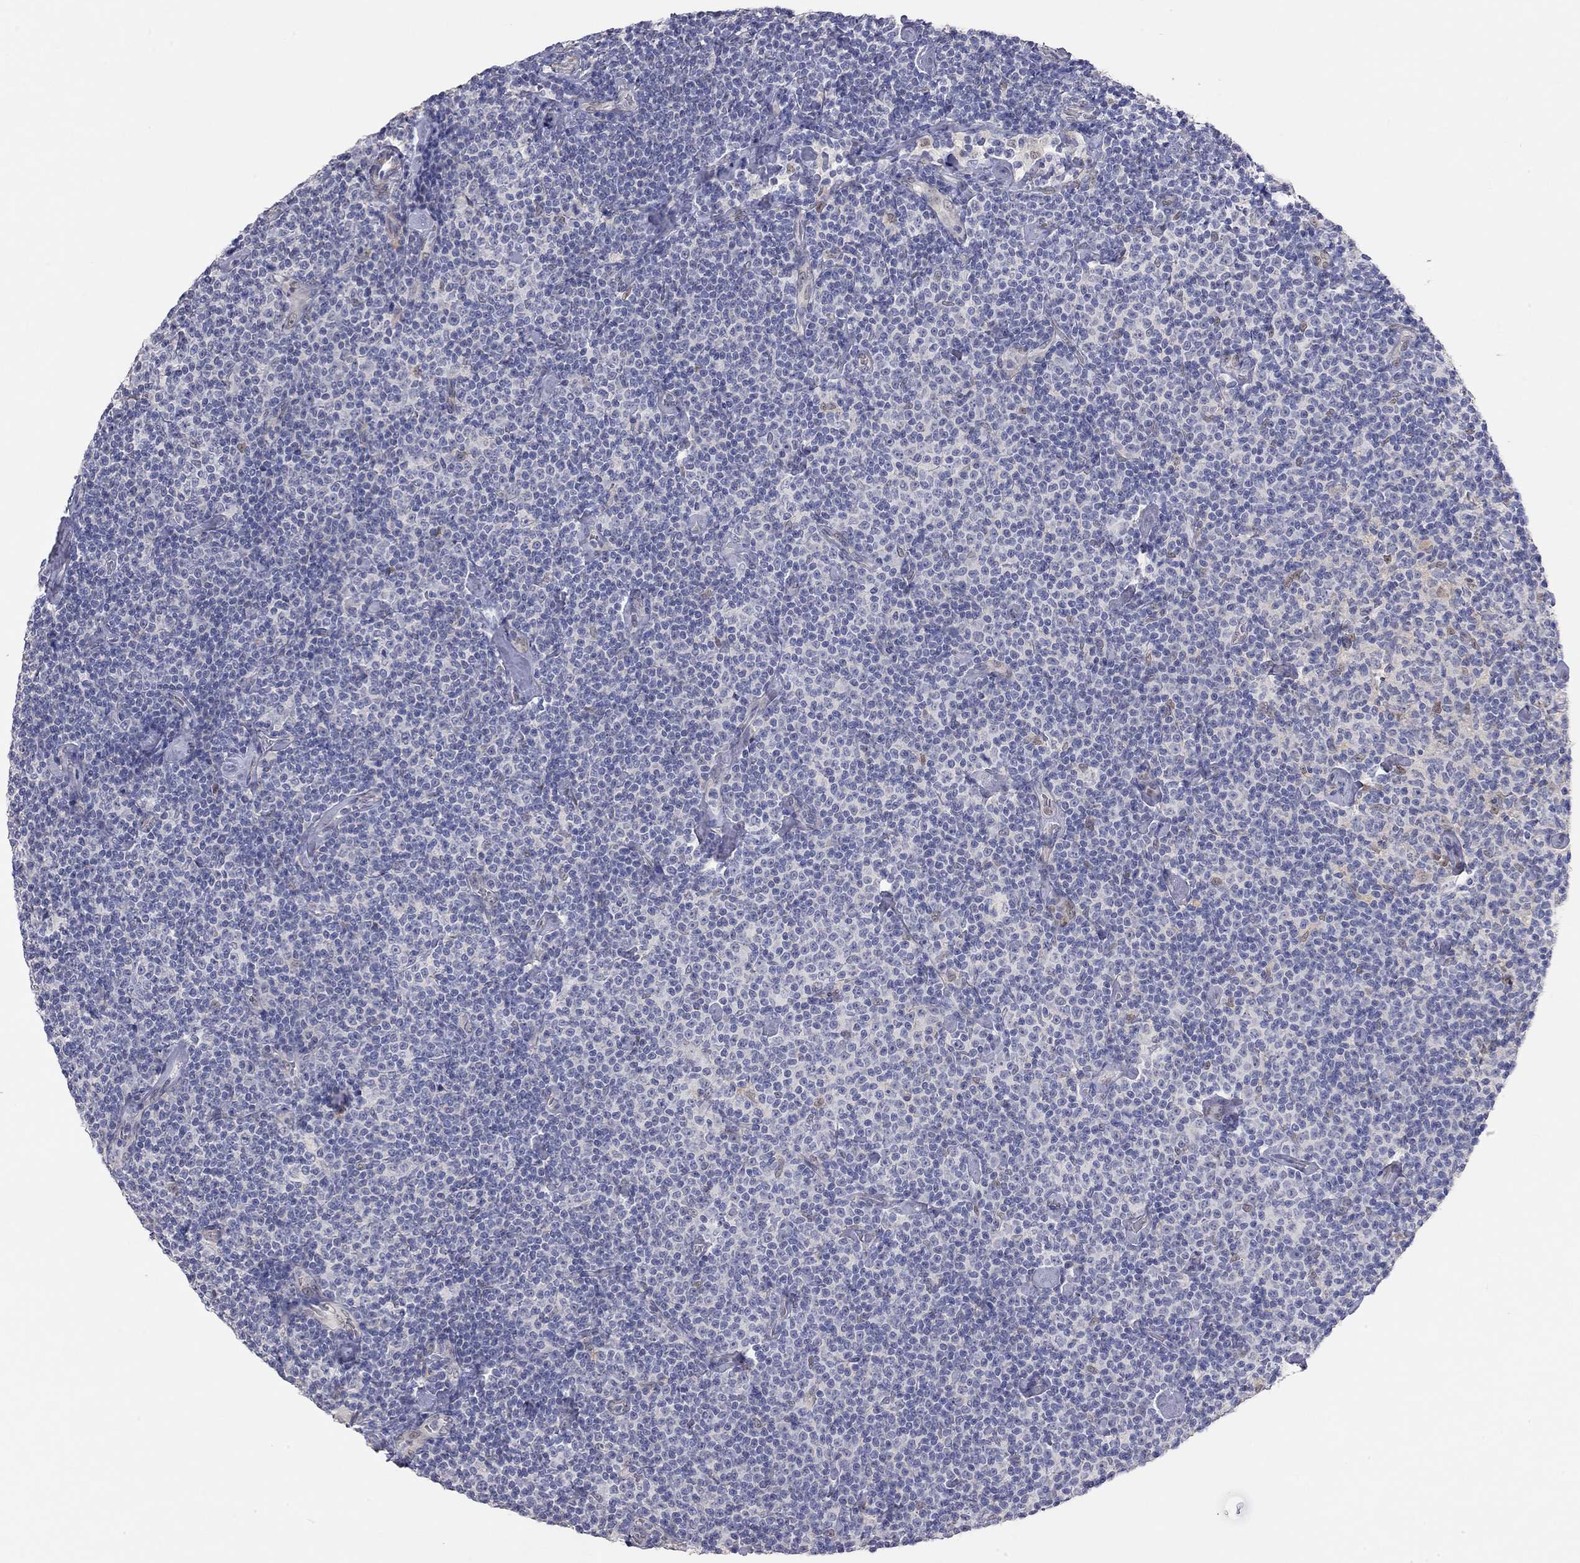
{"staining": {"intensity": "negative", "quantity": "none", "location": "none"}, "tissue": "lymphoma", "cell_type": "Tumor cells", "image_type": "cancer", "snomed": [{"axis": "morphology", "description": "Malignant lymphoma, non-Hodgkin's type, Low grade"}, {"axis": "topography", "description": "Lymph node"}], "caption": "A micrograph of human lymphoma is negative for staining in tumor cells.", "gene": "PAPSS2", "patient": {"sex": "male", "age": 81}}